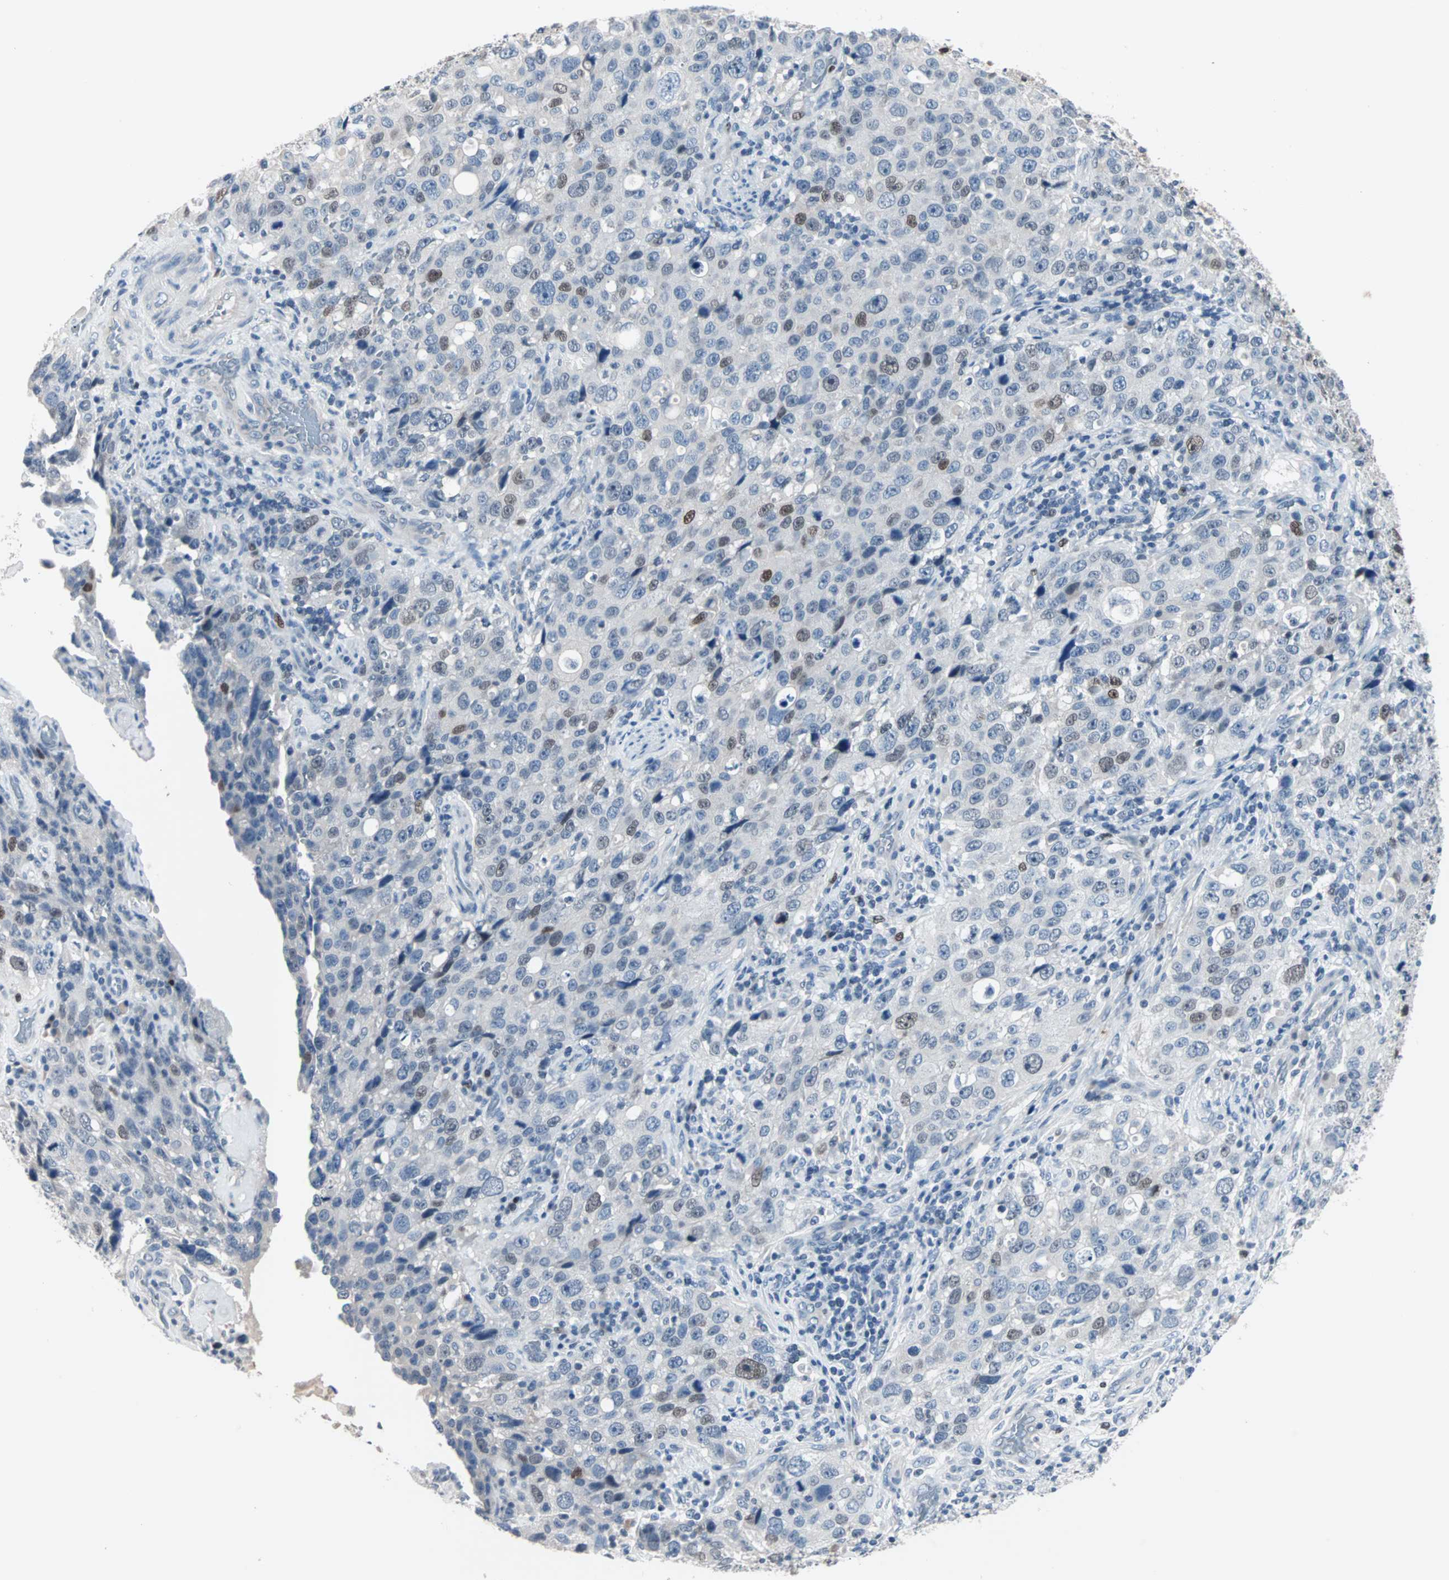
{"staining": {"intensity": "moderate", "quantity": "<25%", "location": "nuclear"}, "tissue": "stomach cancer", "cell_type": "Tumor cells", "image_type": "cancer", "snomed": [{"axis": "morphology", "description": "Normal tissue, NOS"}, {"axis": "morphology", "description": "Adenocarcinoma, NOS"}, {"axis": "topography", "description": "Stomach"}], "caption": "Protein analysis of stomach adenocarcinoma tissue reveals moderate nuclear expression in approximately <25% of tumor cells.", "gene": "CCNE2", "patient": {"sex": "male", "age": 48}}